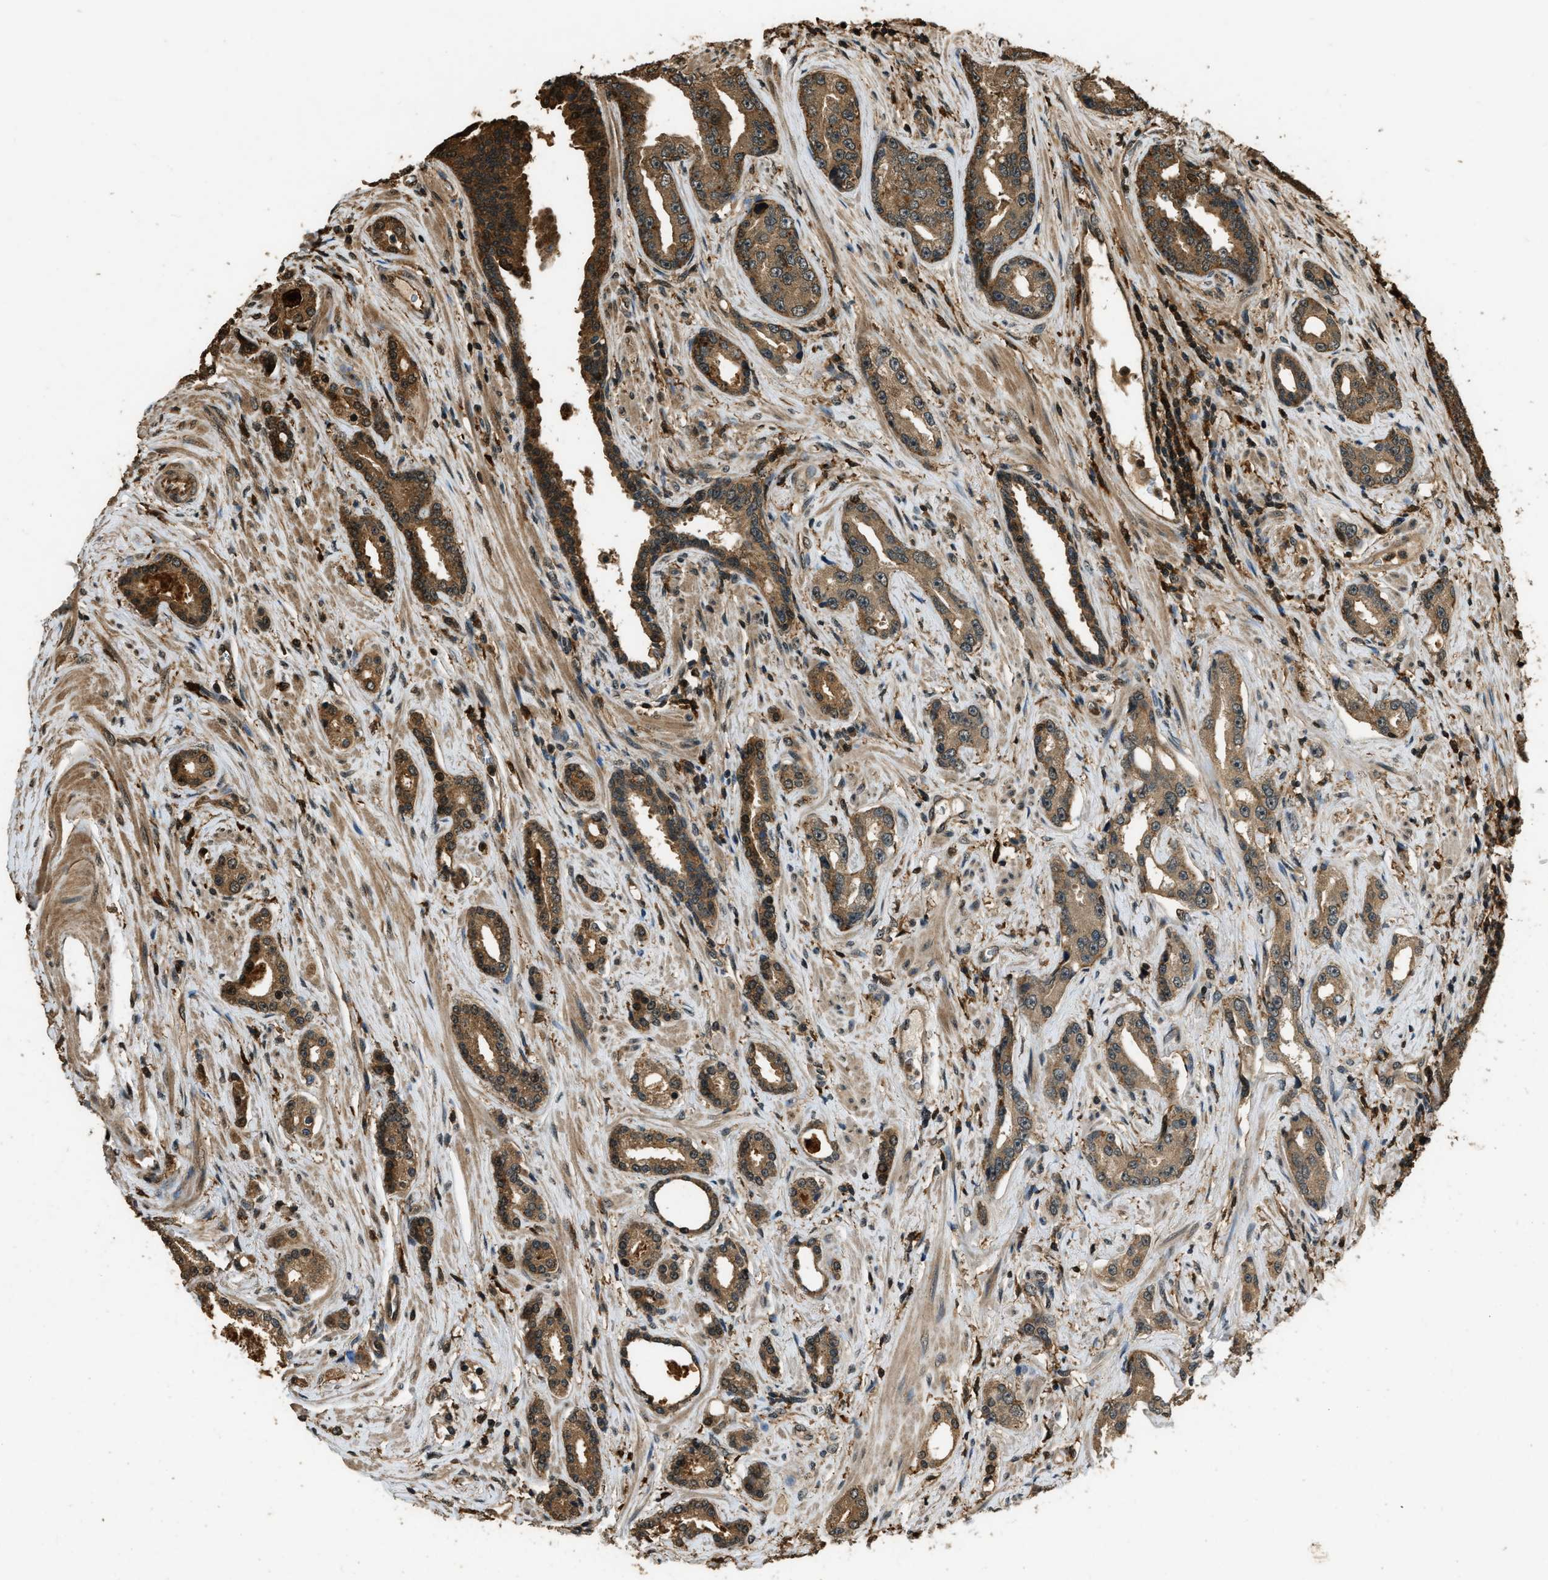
{"staining": {"intensity": "moderate", "quantity": ">75%", "location": "cytoplasmic/membranous"}, "tissue": "prostate cancer", "cell_type": "Tumor cells", "image_type": "cancer", "snomed": [{"axis": "morphology", "description": "Adenocarcinoma, High grade"}, {"axis": "topography", "description": "Prostate"}], "caption": "Immunohistochemical staining of prostate cancer (adenocarcinoma (high-grade)) shows medium levels of moderate cytoplasmic/membranous protein positivity in about >75% of tumor cells.", "gene": "RAP2A", "patient": {"sex": "male", "age": 71}}